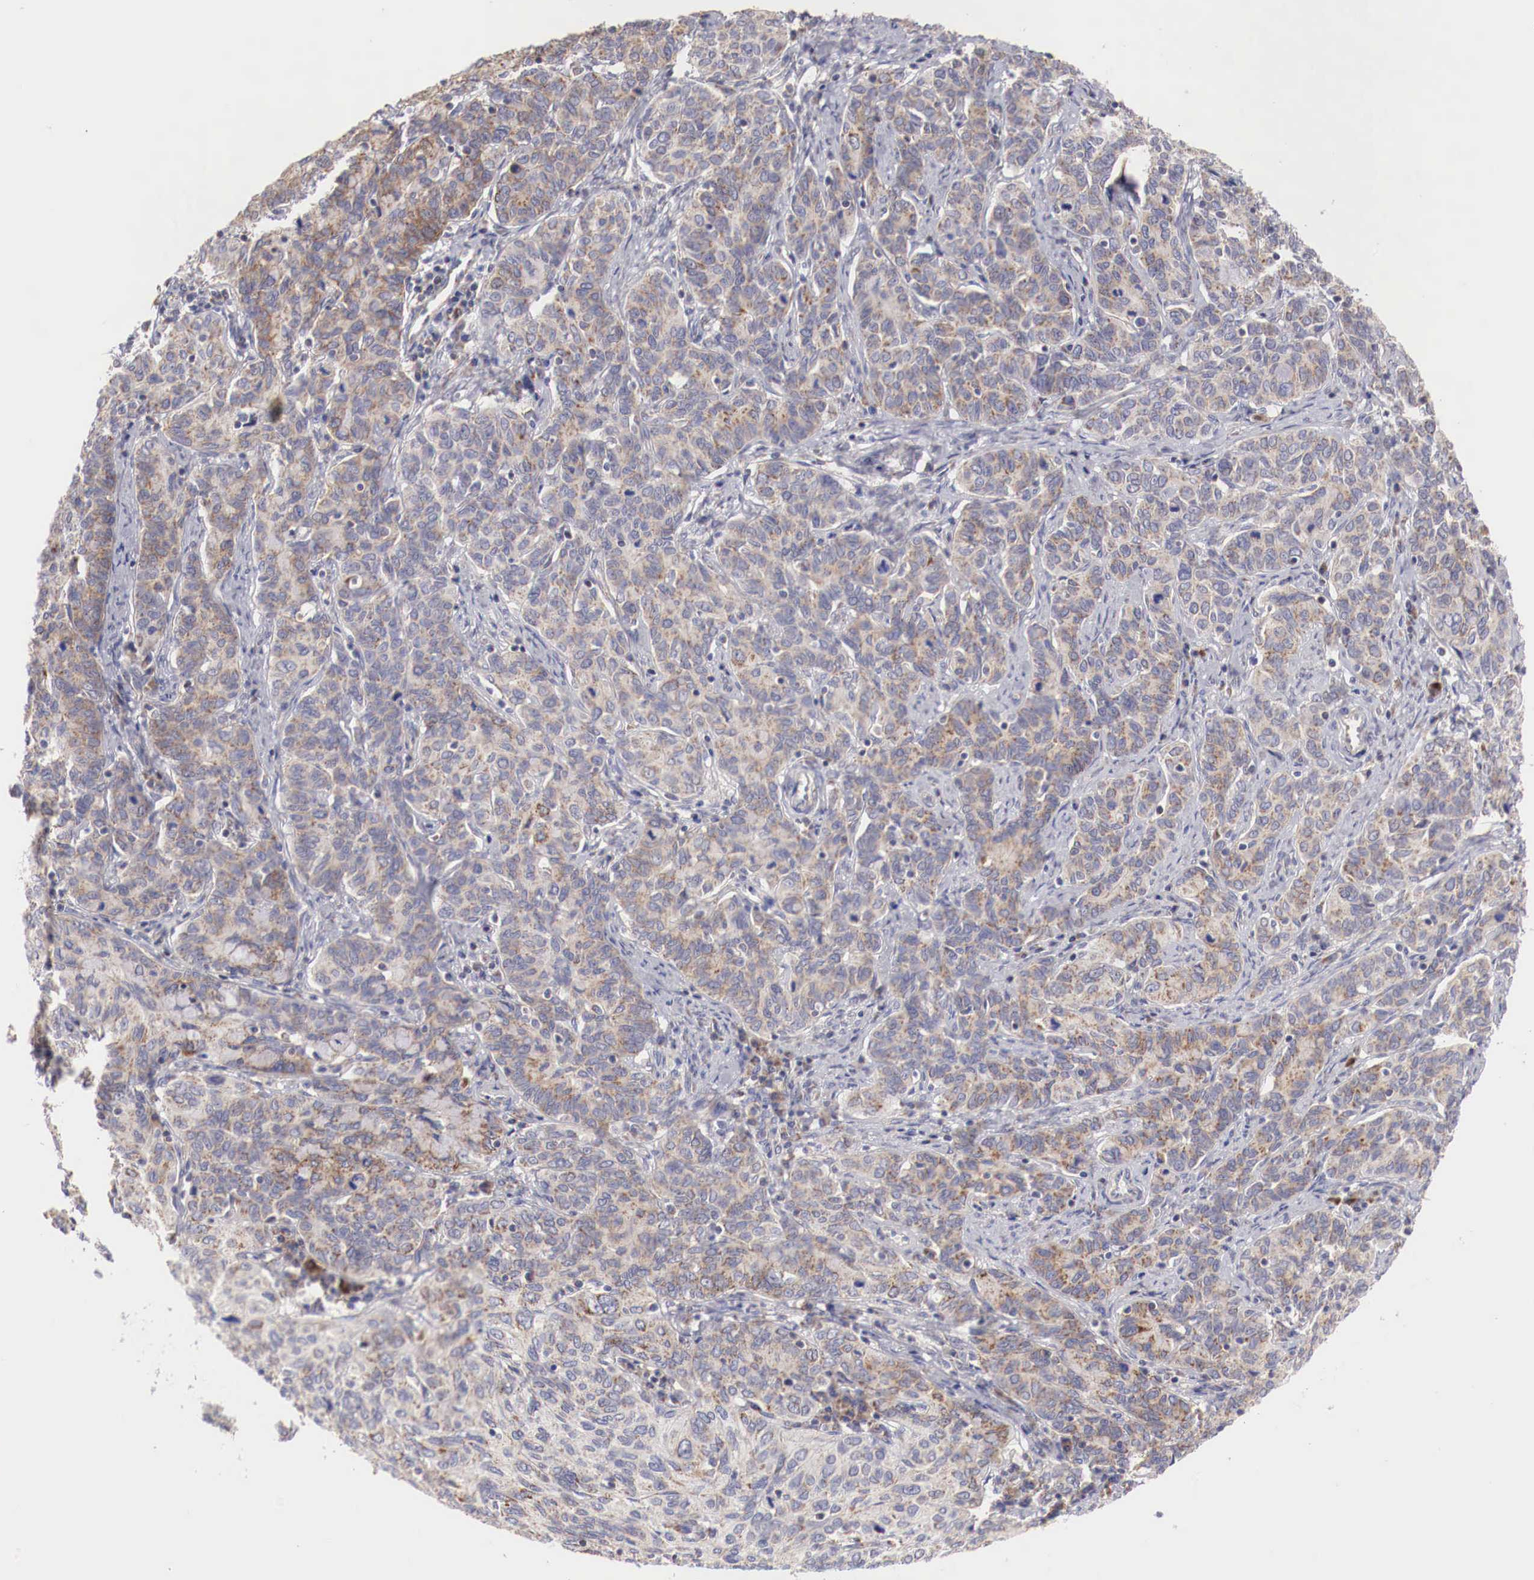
{"staining": {"intensity": "weak", "quantity": ">75%", "location": "cytoplasmic/membranous"}, "tissue": "cervical cancer", "cell_type": "Tumor cells", "image_type": "cancer", "snomed": [{"axis": "morphology", "description": "Squamous cell carcinoma, NOS"}, {"axis": "topography", "description": "Cervix"}], "caption": "Protein staining displays weak cytoplasmic/membranous positivity in about >75% of tumor cells in cervical cancer (squamous cell carcinoma).", "gene": "XPNPEP3", "patient": {"sex": "female", "age": 38}}